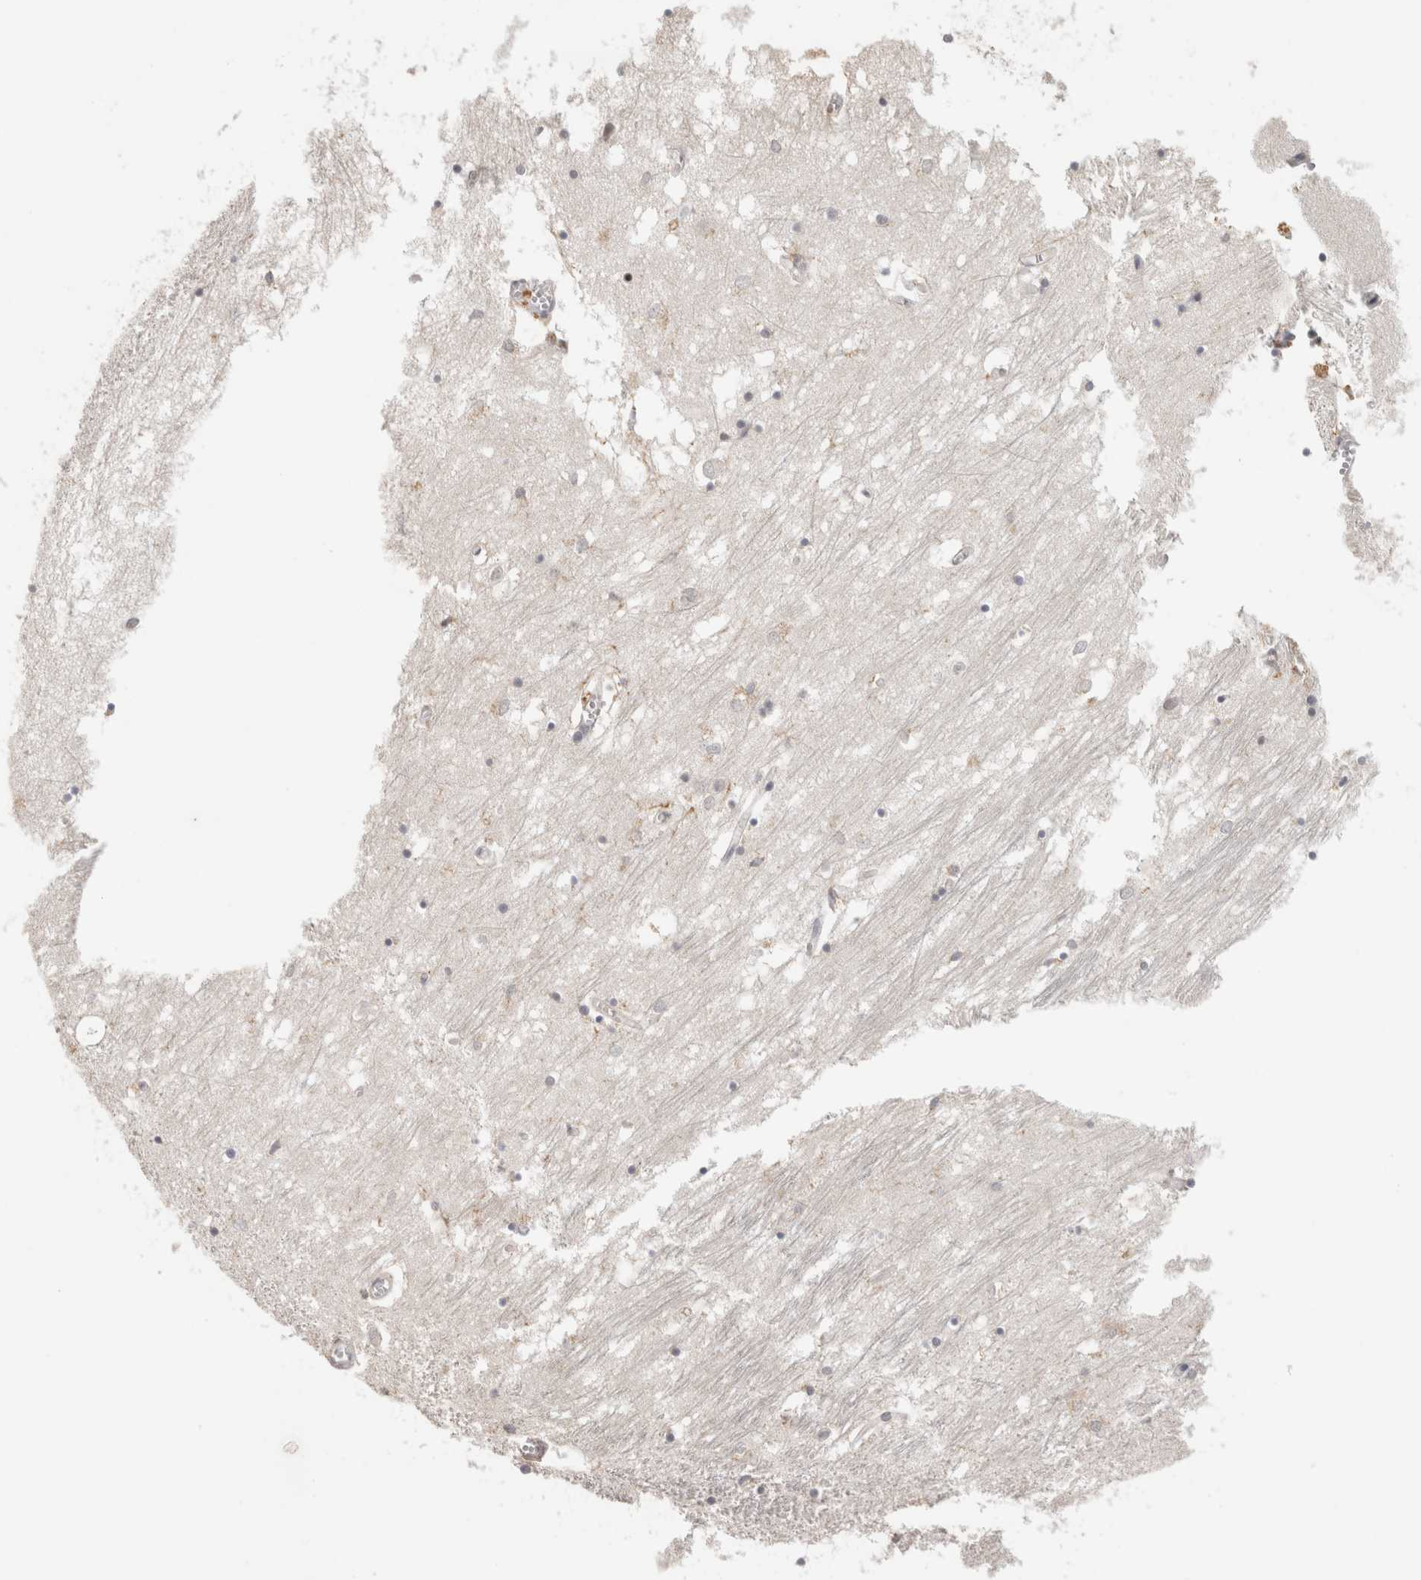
{"staining": {"intensity": "negative", "quantity": "none", "location": "none"}, "tissue": "hippocampus", "cell_type": "Glial cells", "image_type": "normal", "snomed": [{"axis": "morphology", "description": "Normal tissue, NOS"}, {"axis": "topography", "description": "Hippocampus"}], "caption": "Immunohistochemical staining of unremarkable human hippocampus shows no significant staining in glial cells.", "gene": "HAVCR2", "patient": {"sex": "male", "age": 70}}